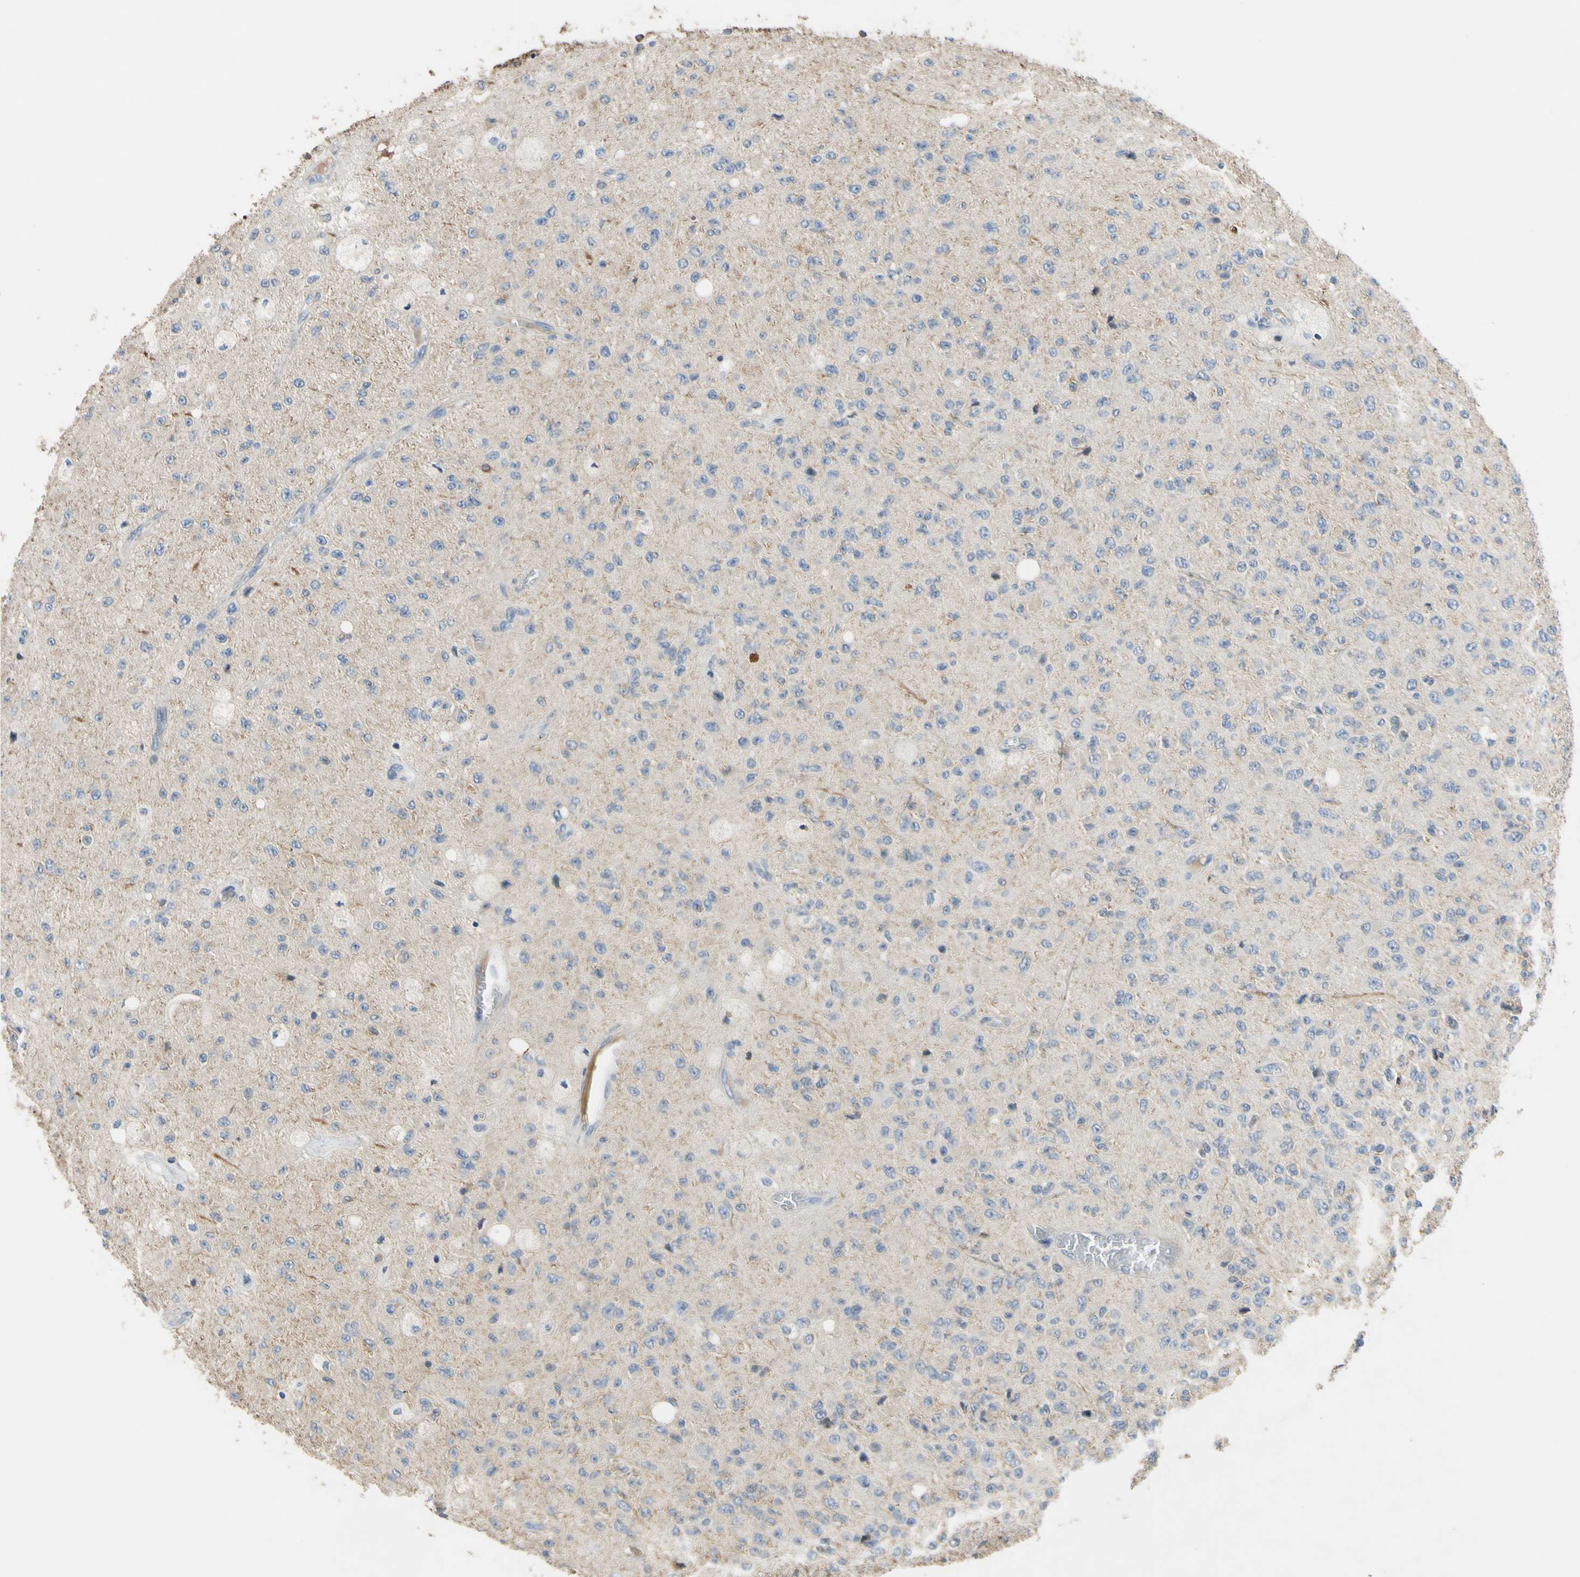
{"staining": {"intensity": "negative", "quantity": "none", "location": "none"}, "tissue": "glioma", "cell_type": "Tumor cells", "image_type": "cancer", "snomed": [{"axis": "morphology", "description": "Glioma, malignant, High grade"}, {"axis": "topography", "description": "pancreas cauda"}], "caption": "Immunohistochemical staining of glioma displays no significant staining in tumor cells. Brightfield microscopy of IHC stained with DAB (3,3'-diaminobenzidine) (brown) and hematoxylin (blue), captured at high magnification.", "gene": "LHX9", "patient": {"sex": "male", "age": 60}}